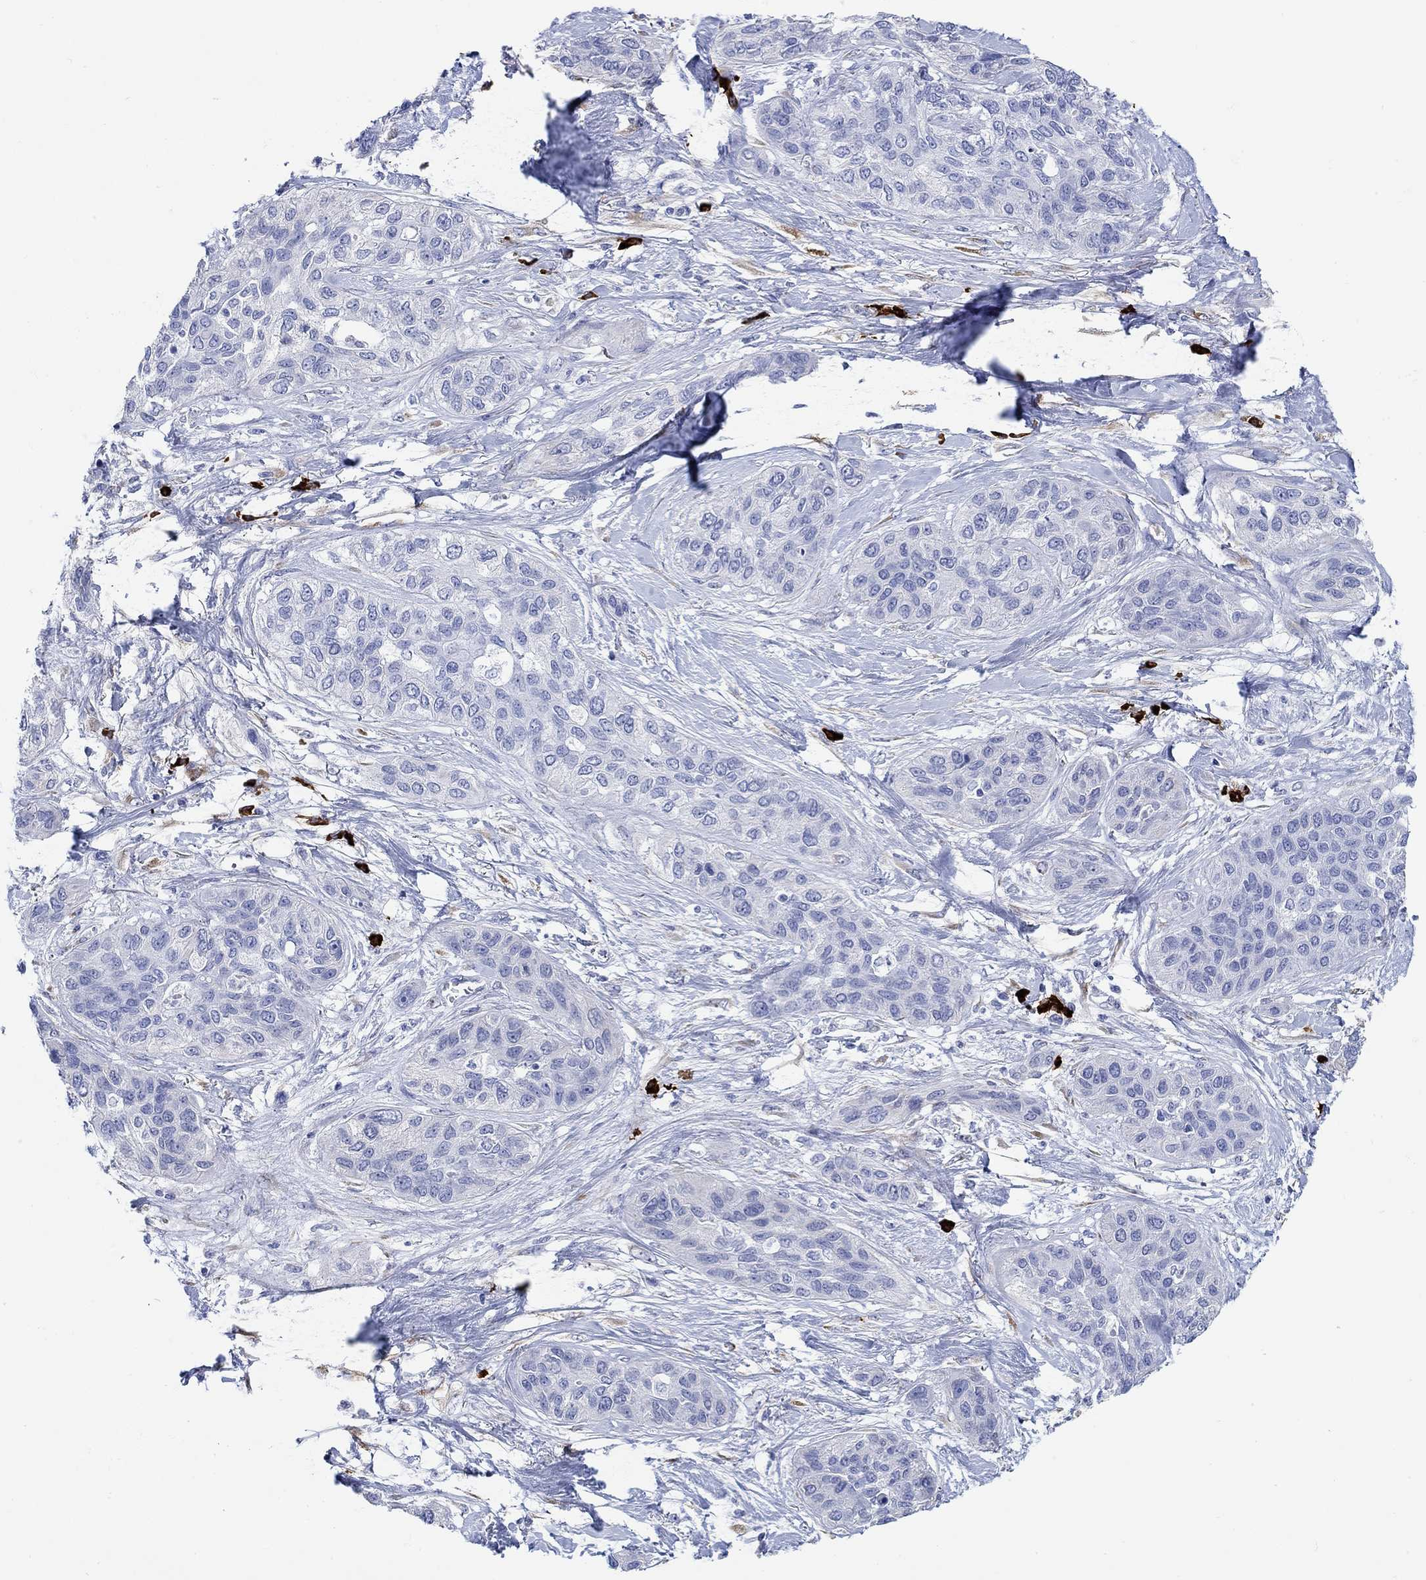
{"staining": {"intensity": "negative", "quantity": "none", "location": "none"}, "tissue": "lung cancer", "cell_type": "Tumor cells", "image_type": "cancer", "snomed": [{"axis": "morphology", "description": "Squamous cell carcinoma, NOS"}, {"axis": "topography", "description": "Lung"}], "caption": "This is a histopathology image of immunohistochemistry staining of lung cancer, which shows no staining in tumor cells.", "gene": "P2RY6", "patient": {"sex": "female", "age": 70}}